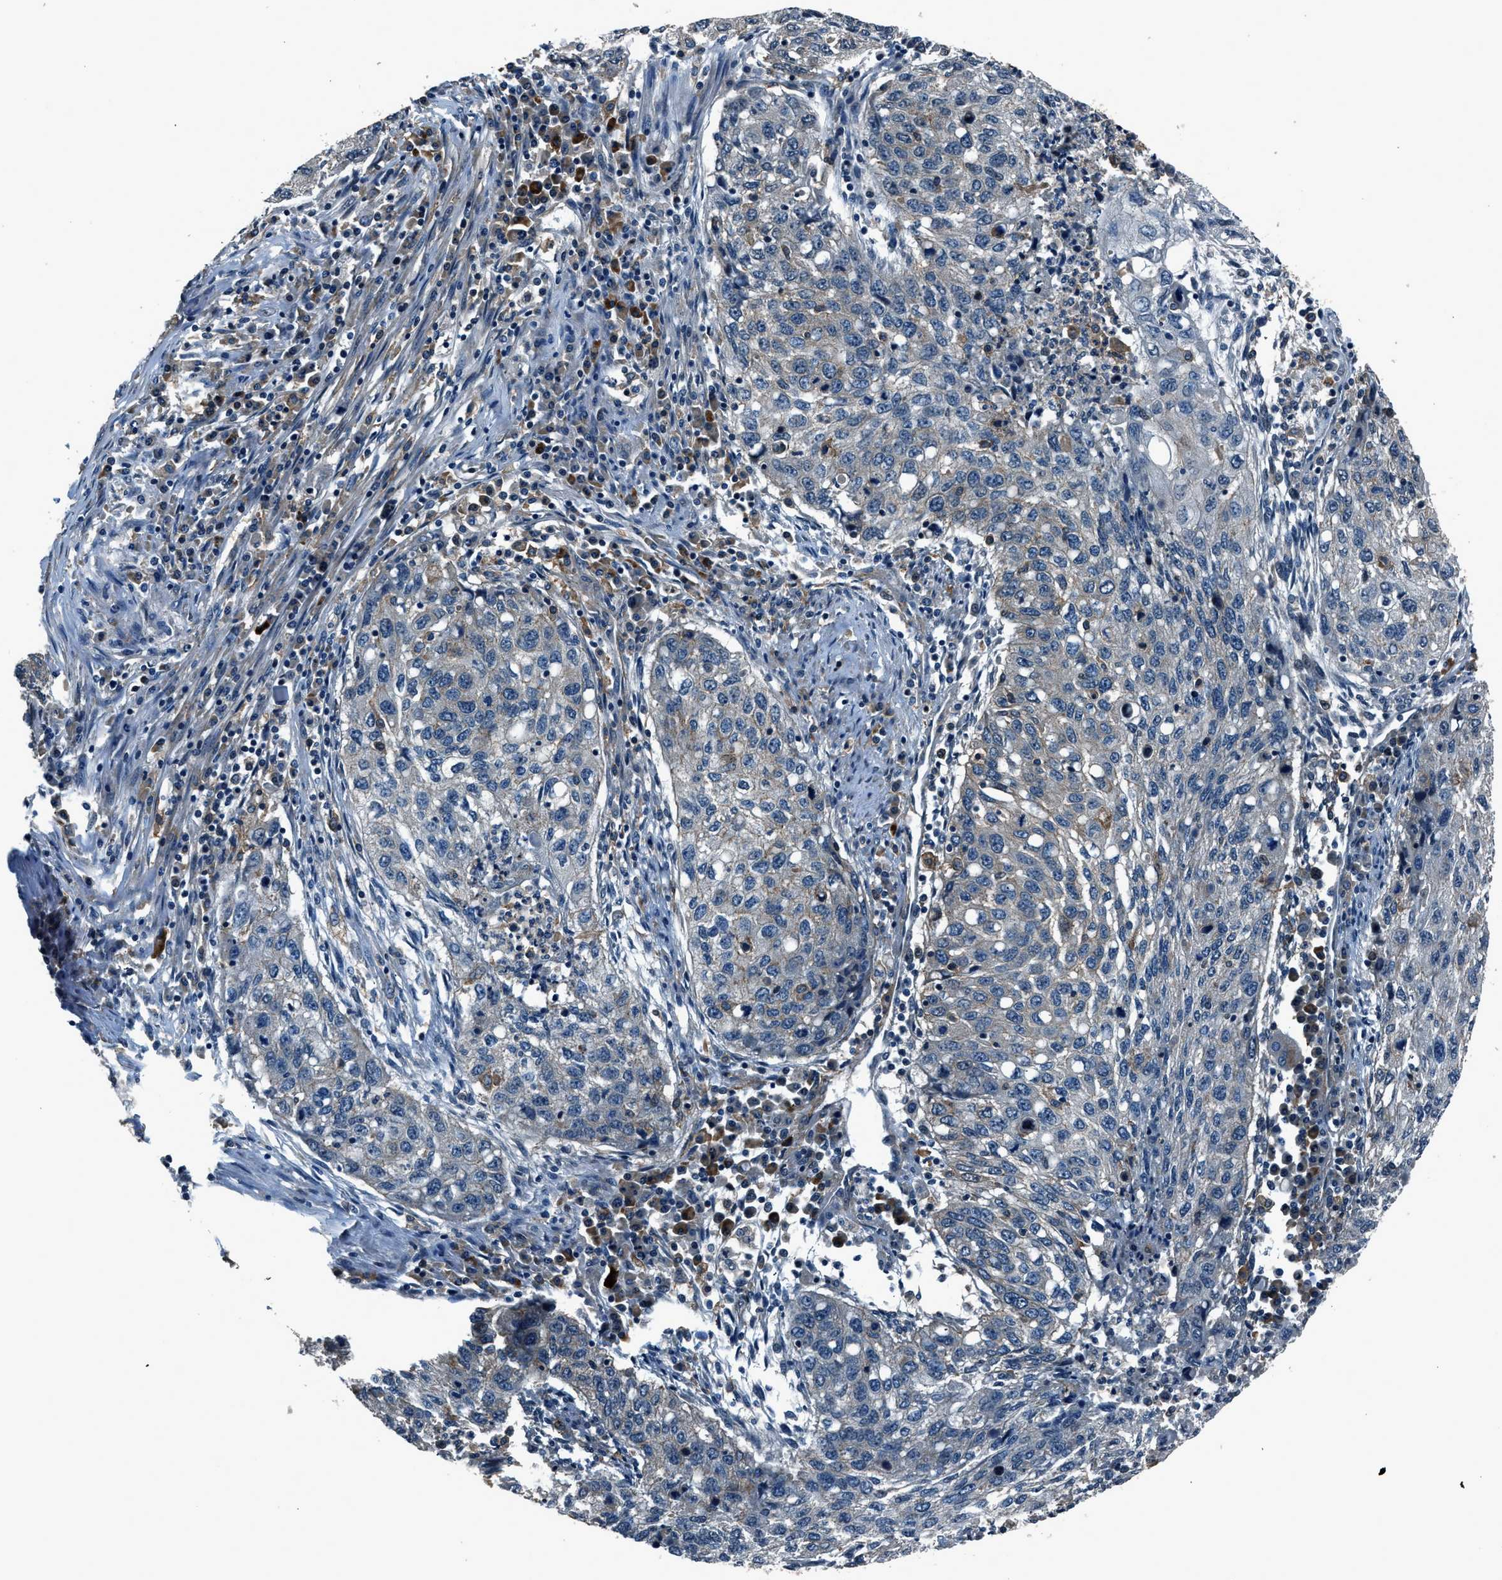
{"staining": {"intensity": "negative", "quantity": "none", "location": "none"}, "tissue": "lung cancer", "cell_type": "Tumor cells", "image_type": "cancer", "snomed": [{"axis": "morphology", "description": "Squamous cell carcinoma, NOS"}, {"axis": "topography", "description": "Lung"}], "caption": "DAB (3,3'-diaminobenzidine) immunohistochemical staining of human squamous cell carcinoma (lung) exhibits no significant expression in tumor cells. (DAB immunohistochemistry (IHC), high magnification).", "gene": "ARHGEF11", "patient": {"sex": "female", "age": 63}}